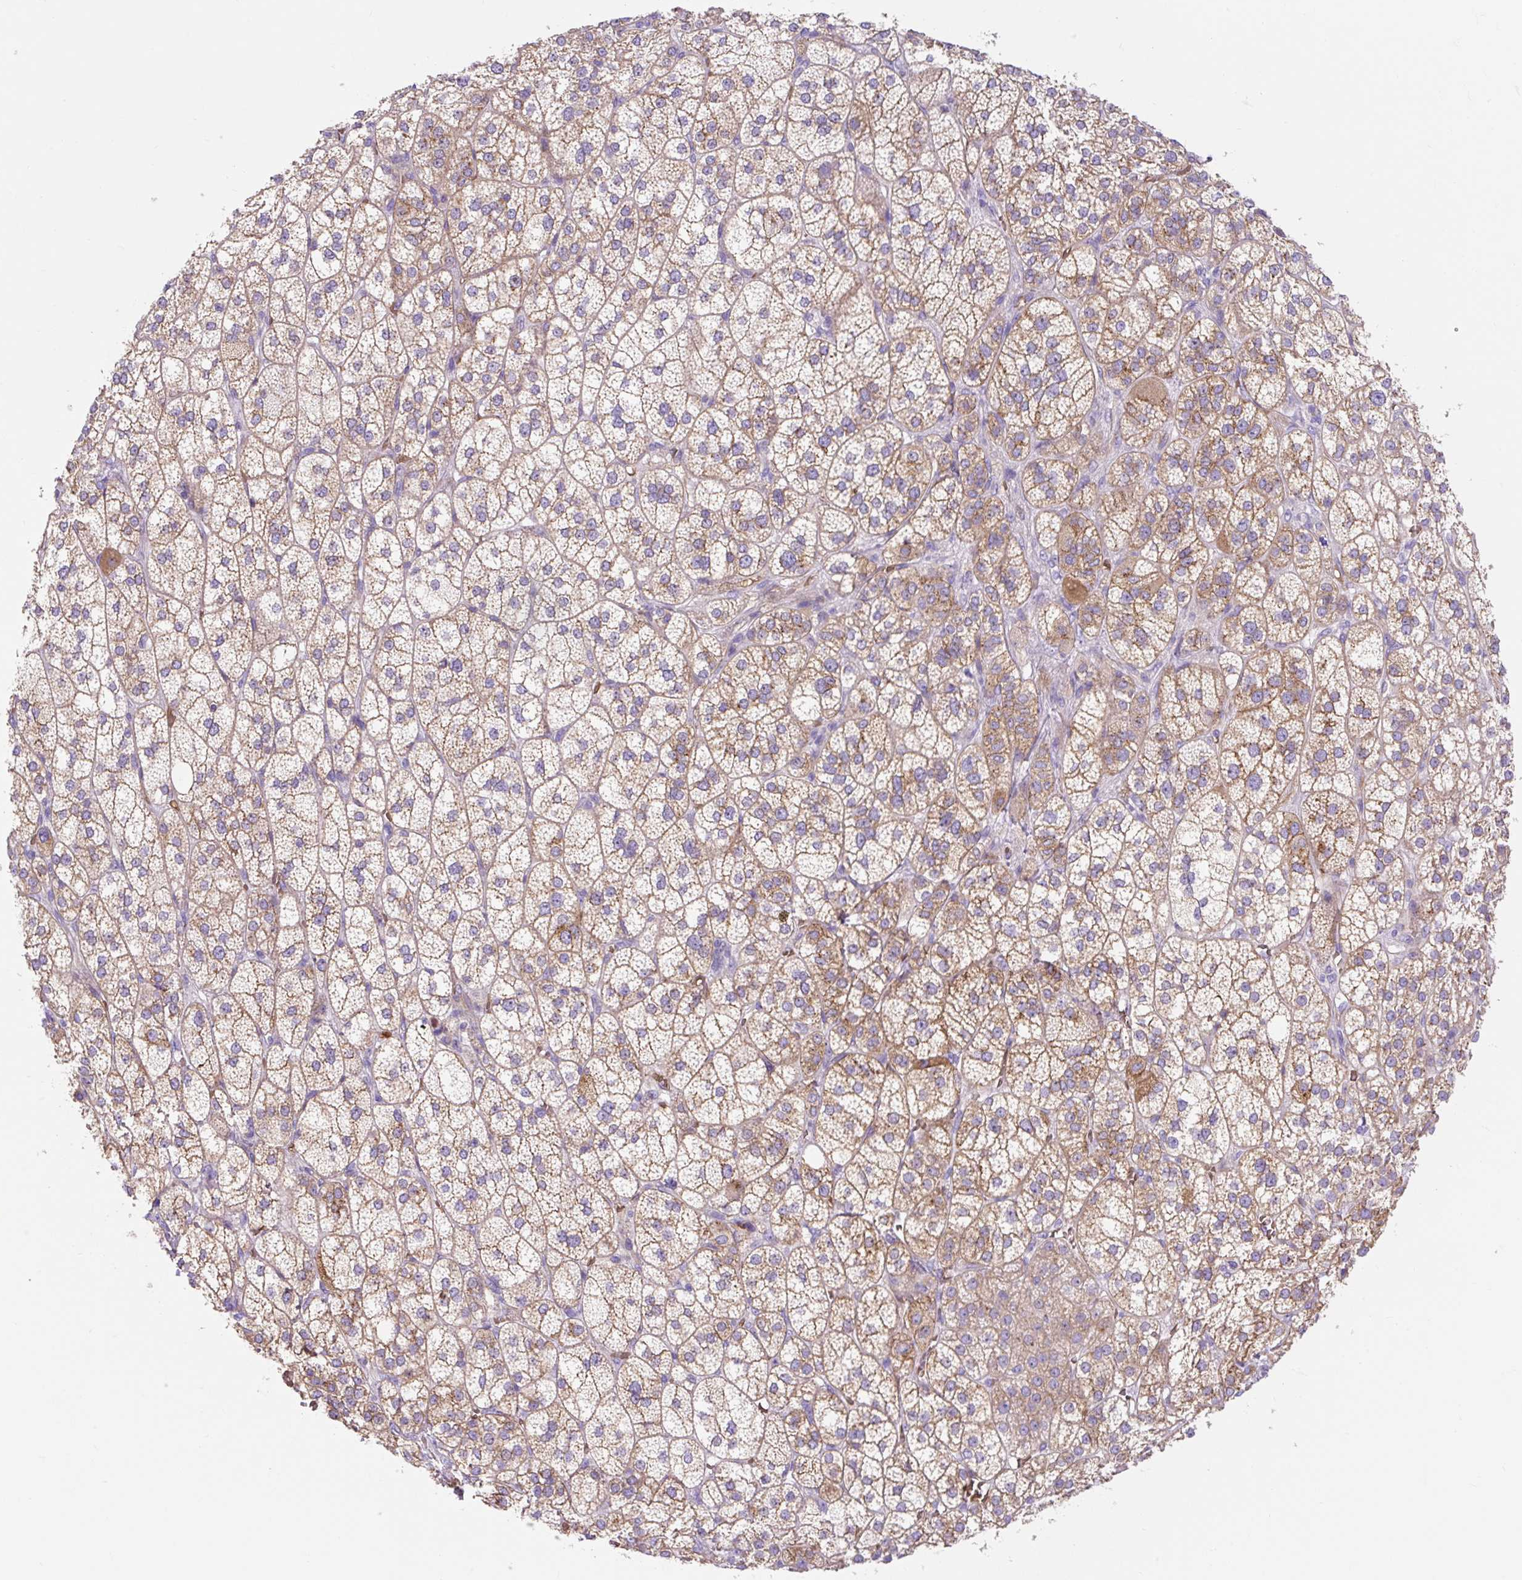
{"staining": {"intensity": "moderate", "quantity": "25%-75%", "location": "cytoplasmic/membranous"}, "tissue": "adrenal gland", "cell_type": "Glandular cells", "image_type": "normal", "snomed": [{"axis": "morphology", "description": "Normal tissue, NOS"}, {"axis": "topography", "description": "Adrenal gland"}], "caption": "This photomicrograph reveals benign adrenal gland stained with immunohistochemistry to label a protein in brown. The cytoplasmic/membranous of glandular cells show moderate positivity for the protein. Nuclei are counter-stained blue.", "gene": "HIP1R", "patient": {"sex": "female", "age": 60}}